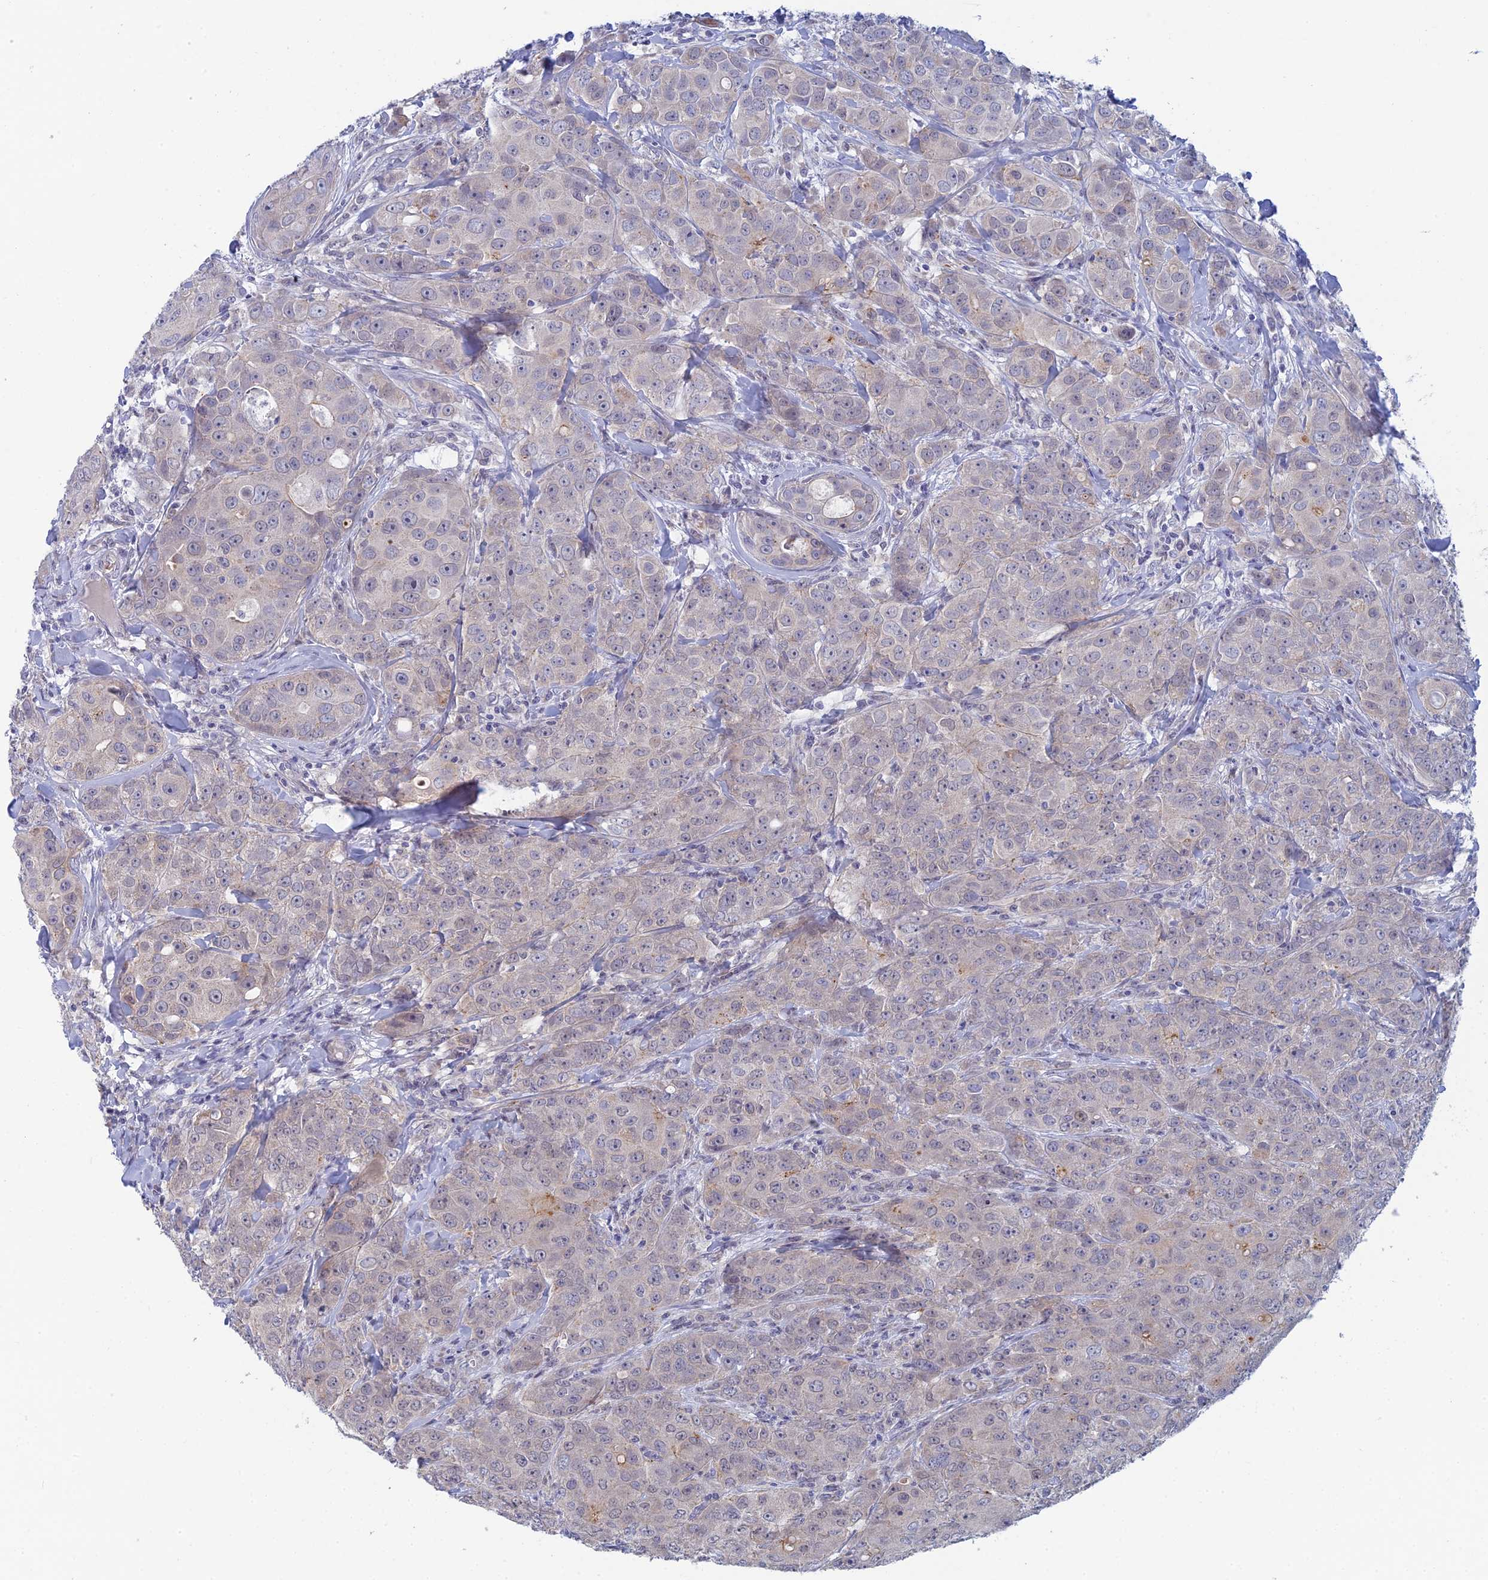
{"staining": {"intensity": "negative", "quantity": "none", "location": "none"}, "tissue": "breast cancer", "cell_type": "Tumor cells", "image_type": "cancer", "snomed": [{"axis": "morphology", "description": "Duct carcinoma"}, {"axis": "topography", "description": "Breast"}], "caption": "Tumor cells show no significant protein positivity in infiltrating ductal carcinoma (breast).", "gene": "GIPC1", "patient": {"sex": "female", "age": 43}}